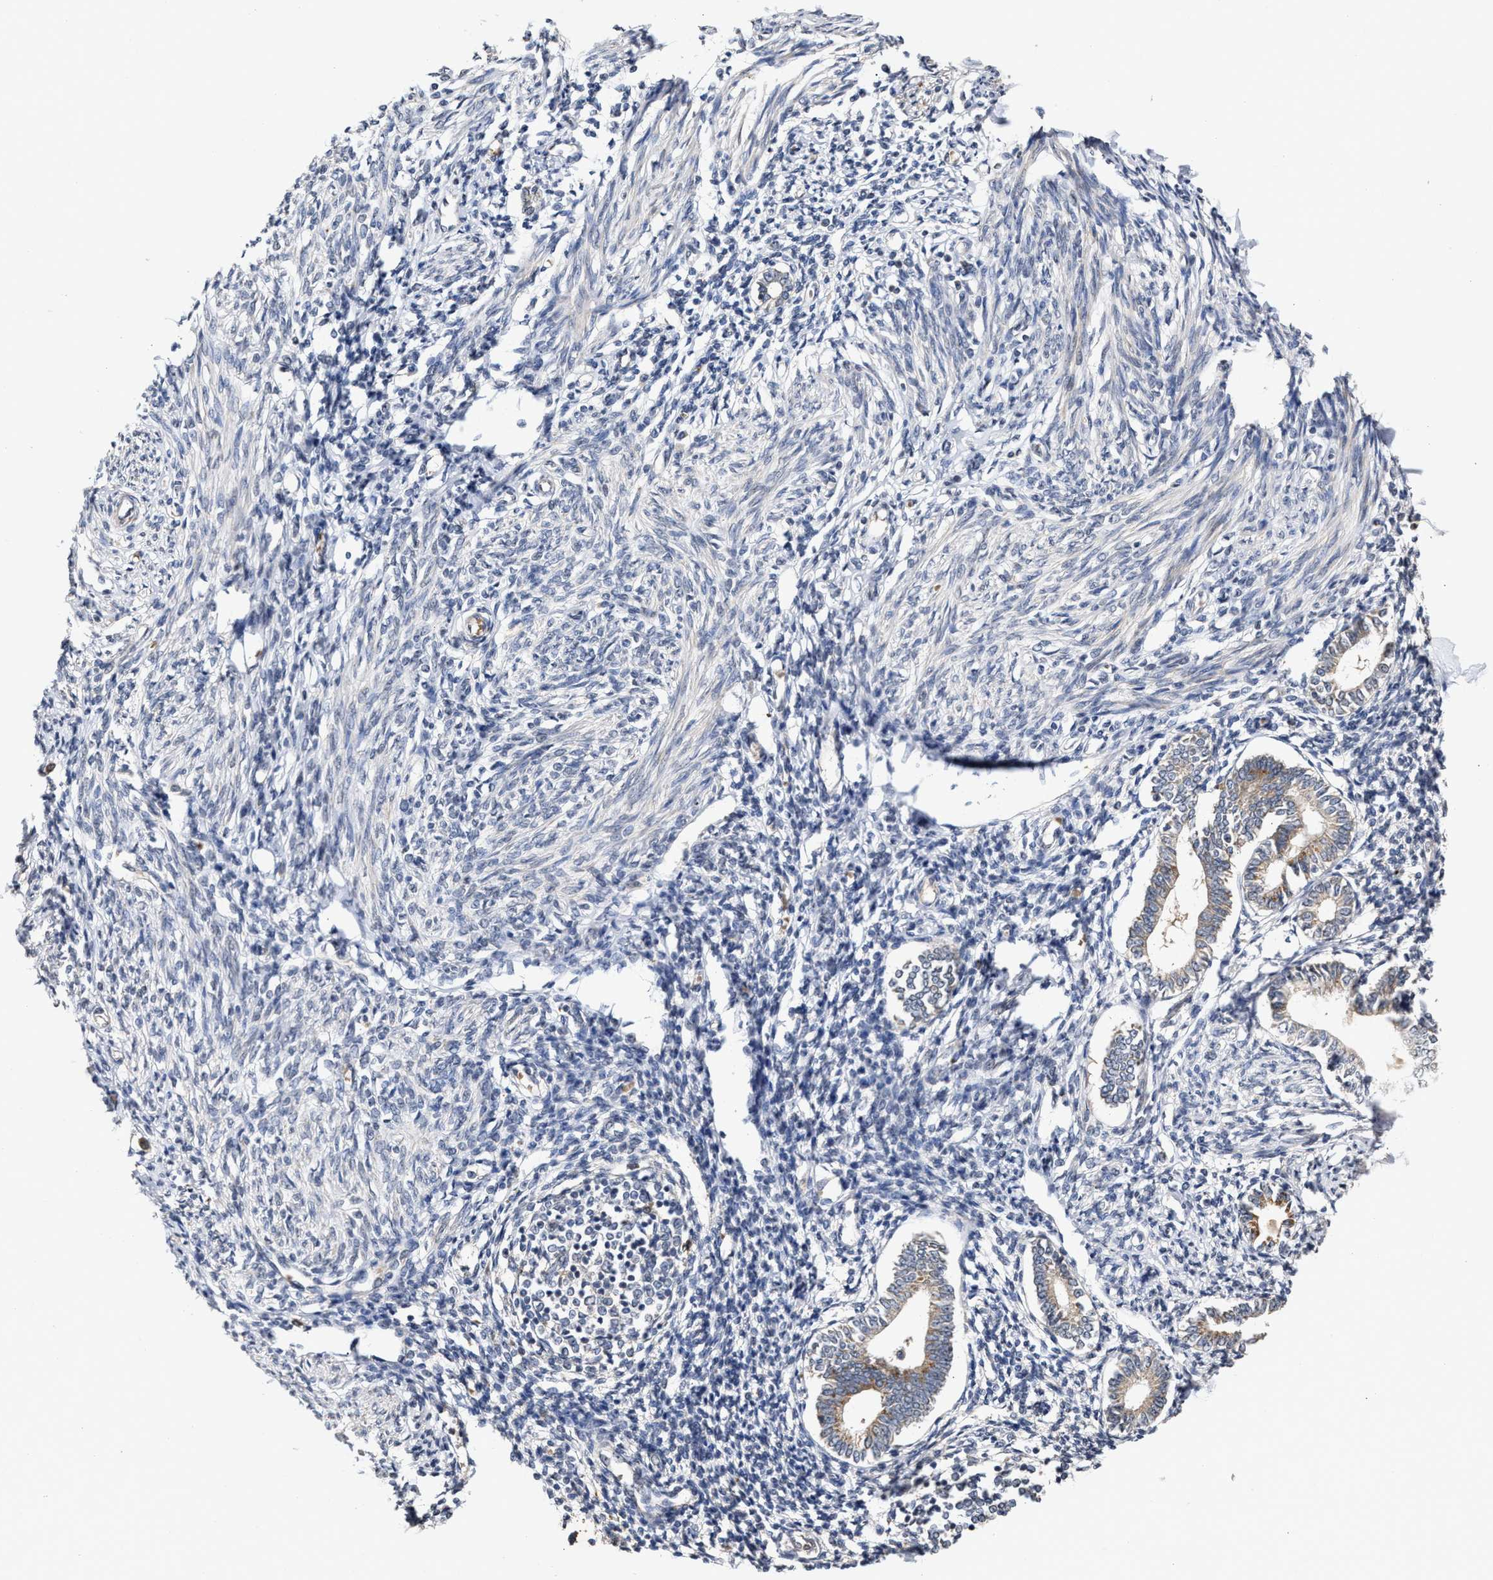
{"staining": {"intensity": "moderate", "quantity": "25%-75%", "location": "cytoplasmic/membranous"}, "tissue": "endometrium", "cell_type": "Cells in endometrial stroma", "image_type": "normal", "snomed": [{"axis": "morphology", "description": "Normal tissue, NOS"}, {"axis": "topography", "description": "Endometrium"}], "caption": "About 25%-75% of cells in endometrial stroma in normal human endometrium show moderate cytoplasmic/membranous protein expression as visualized by brown immunohistochemical staining.", "gene": "SAR1A", "patient": {"sex": "female", "age": 71}}